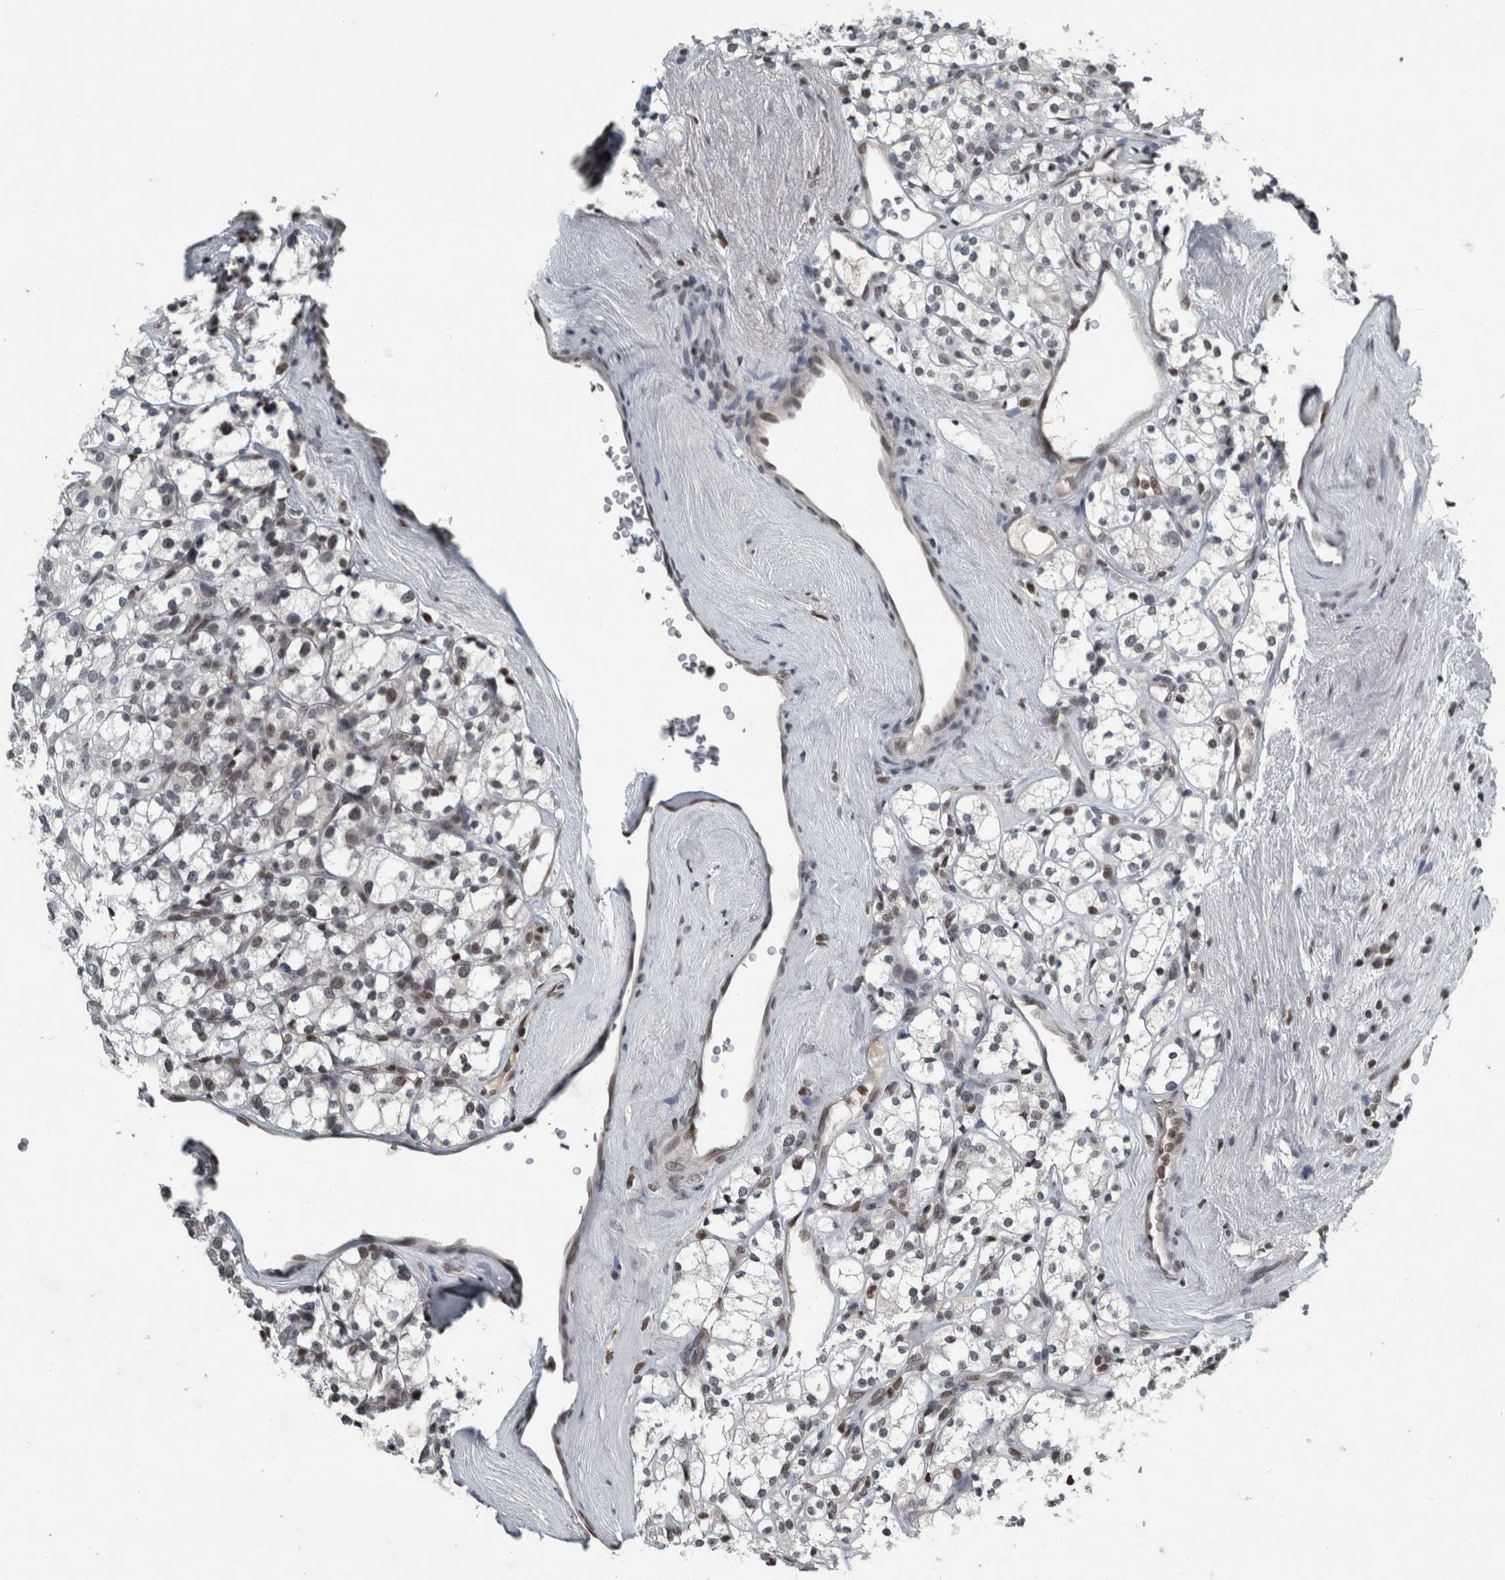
{"staining": {"intensity": "weak", "quantity": "25%-75%", "location": "nuclear"}, "tissue": "renal cancer", "cell_type": "Tumor cells", "image_type": "cancer", "snomed": [{"axis": "morphology", "description": "Adenocarcinoma, NOS"}, {"axis": "topography", "description": "Kidney"}], "caption": "There is low levels of weak nuclear expression in tumor cells of renal cancer, as demonstrated by immunohistochemical staining (brown color).", "gene": "UNC50", "patient": {"sex": "male", "age": 77}}